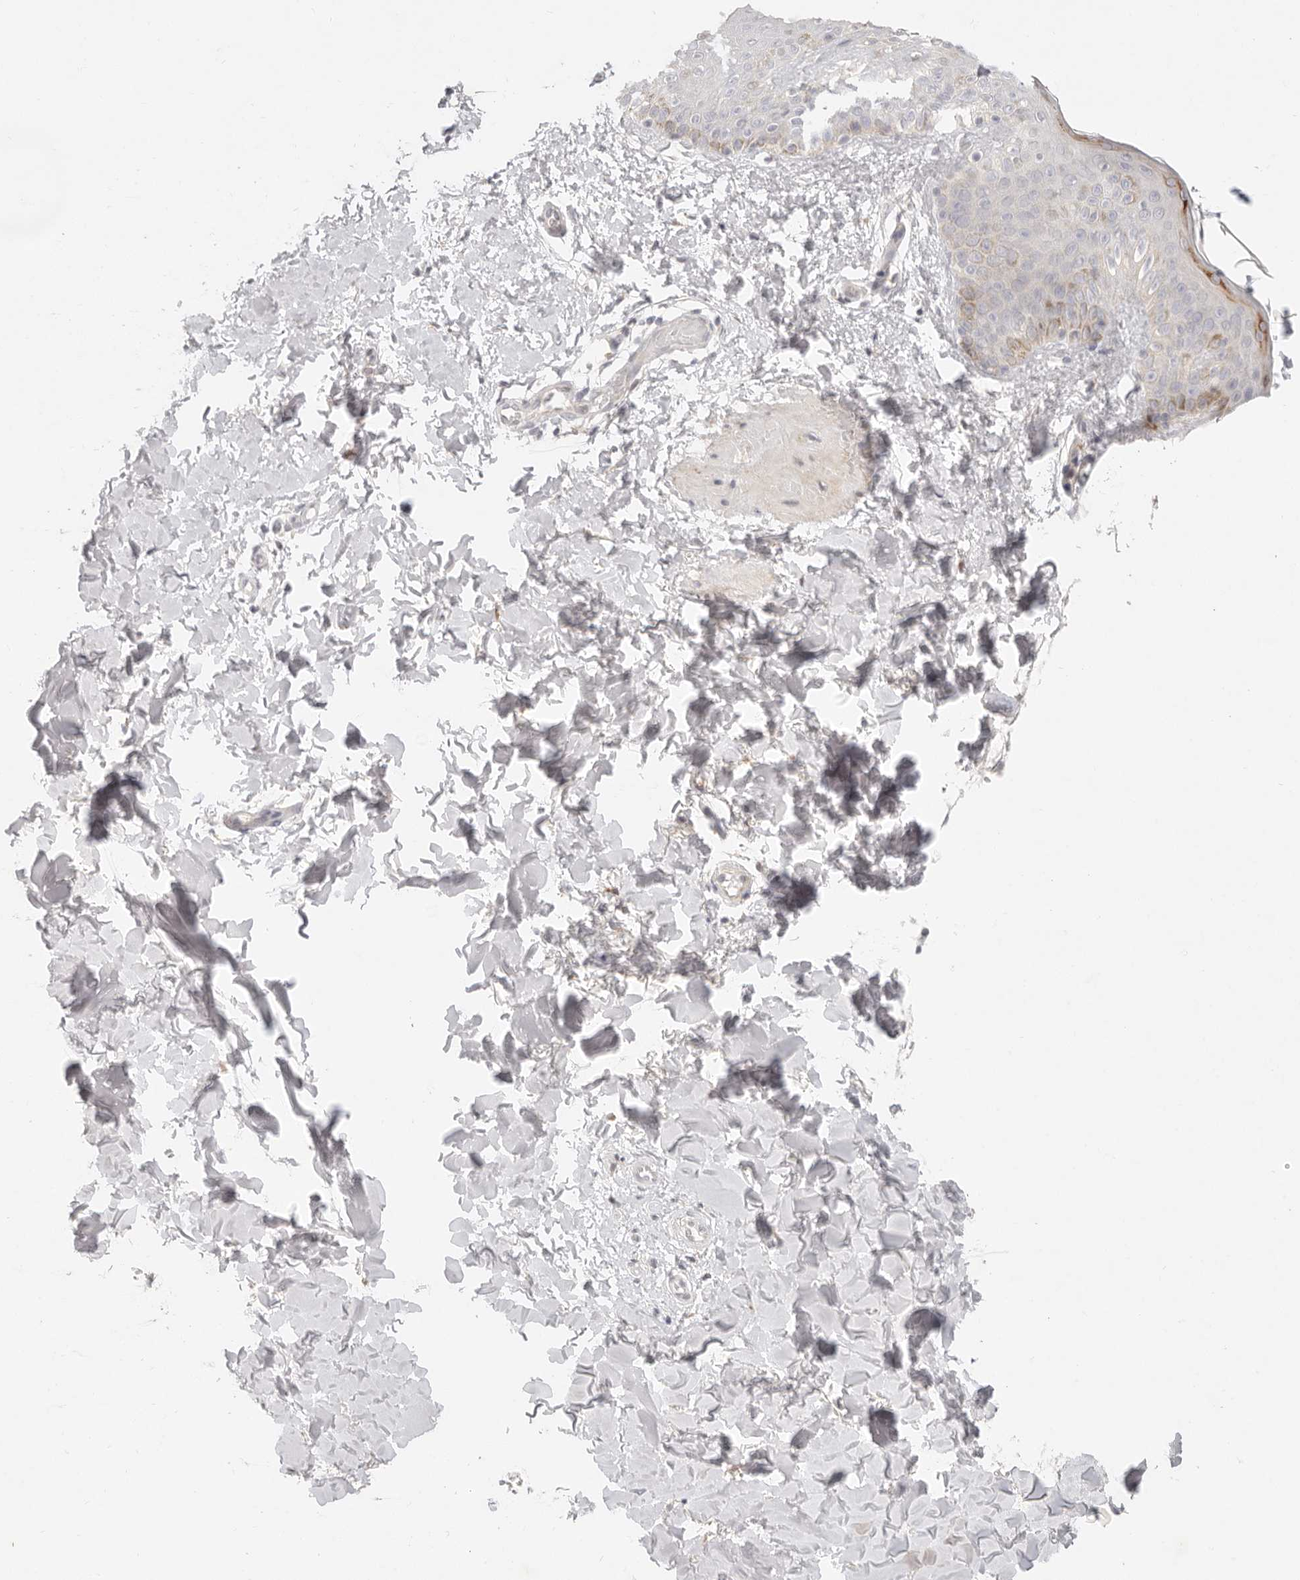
{"staining": {"intensity": "negative", "quantity": "none", "location": "none"}, "tissue": "skin", "cell_type": "Fibroblasts", "image_type": "normal", "snomed": [{"axis": "morphology", "description": "Normal tissue, NOS"}, {"axis": "morphology", "description": "Neoplasm, benign, NOS"}, {"axis": "topography", "description": "Skin"}, {"axis": "topography", "description": "Soft tissue"}], "caption": "Skin stained for a protein using immunohistochemistry displays no staining fibroblasts.", "gene": "GPR156", "patient": {"sex": "male", "age": 26}}